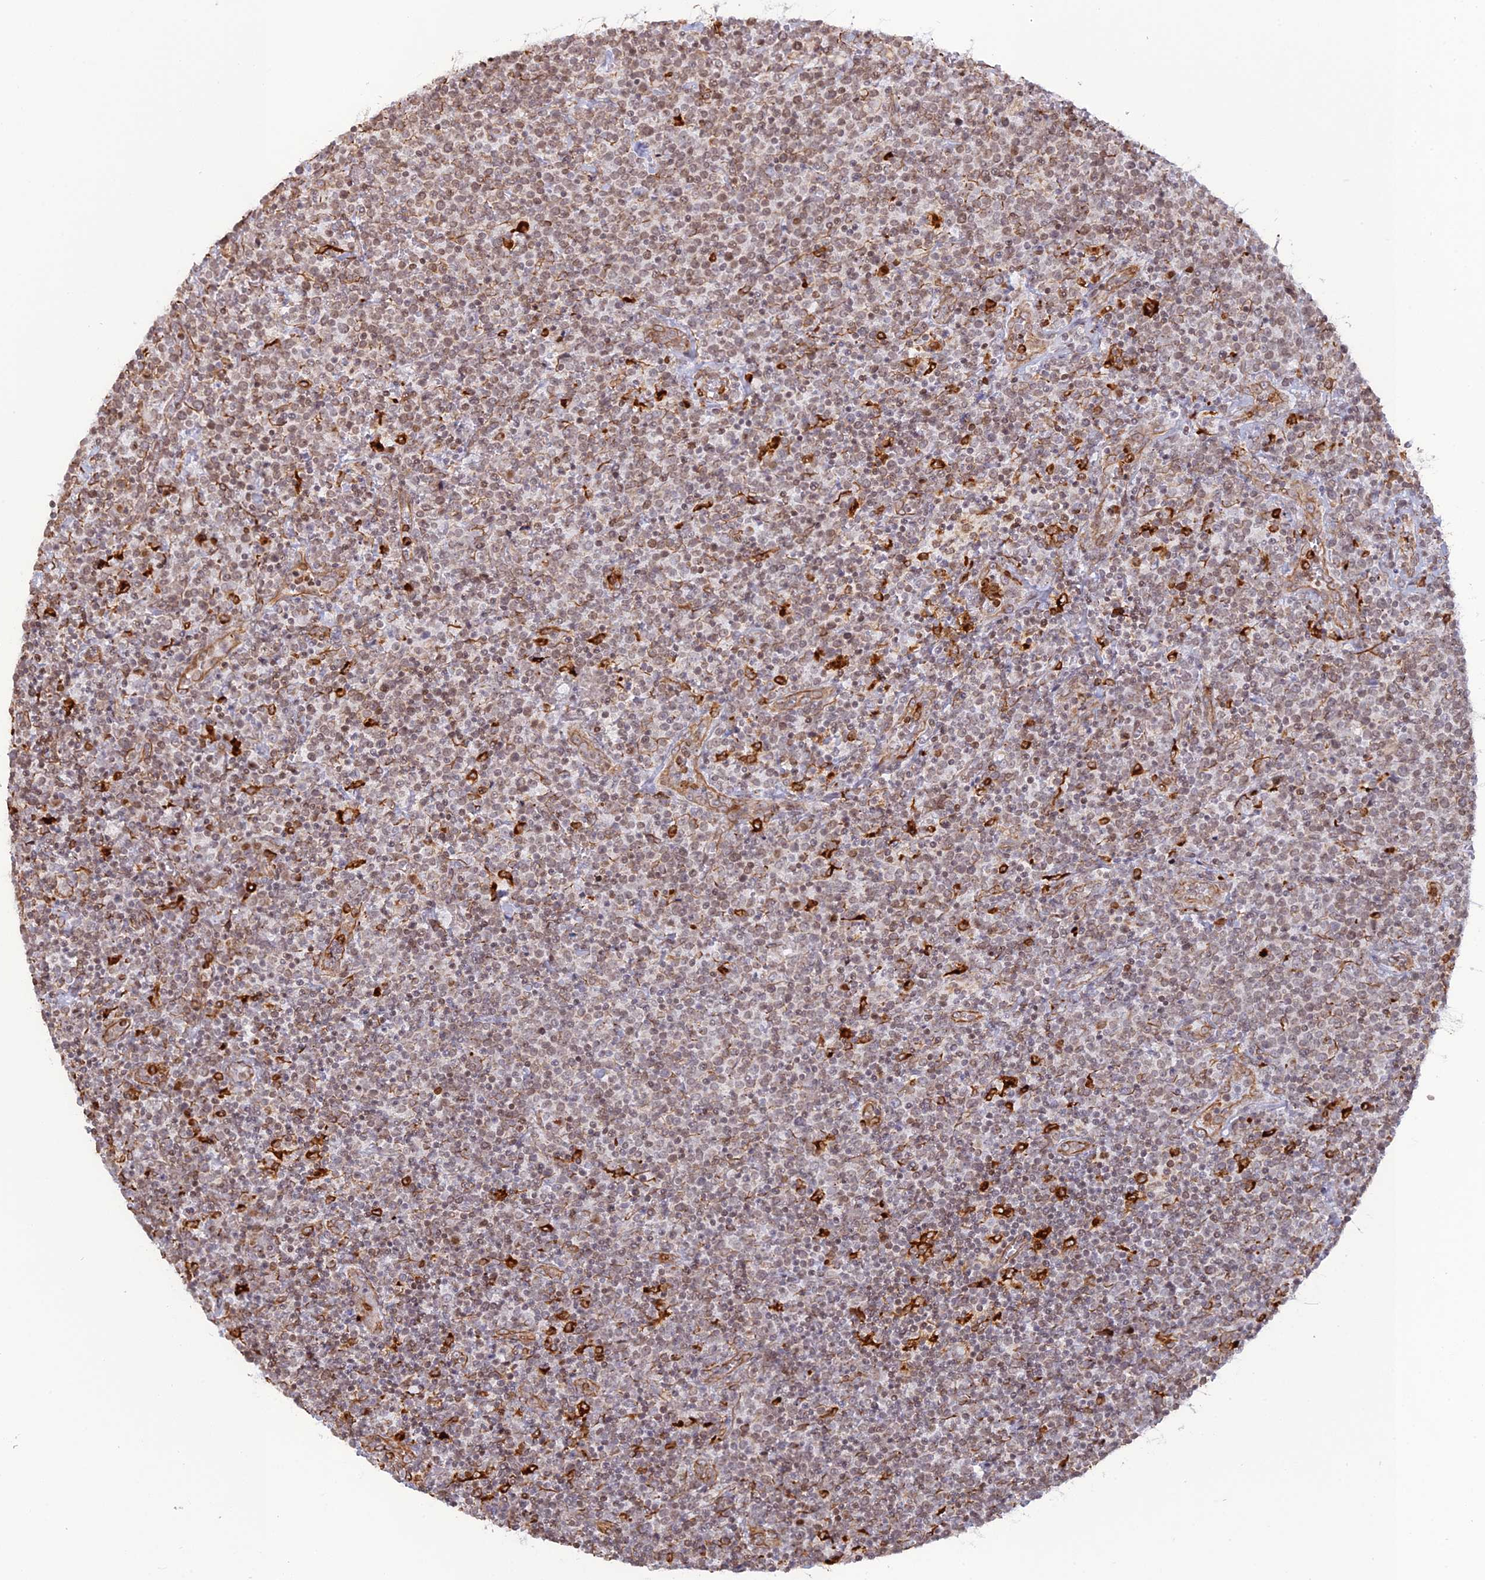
{"staining": {"intensity": "weak", "quantity": ">75%", "location": "nuclear"}, "tissue": "lymphoma", "cell_type": "Tumor cells", "image_type": "cancer", "snomed": [{"axis": "morphology", "description": "Malignant lymphoma, non-Hodgkin's type, High grade"}, {"axis": "topography", "description": "Lymph node"}], "caption": "Immunohistochemistry photomicrograph of neoplastic tissue: human malignant lymphoma, non-Hodgkin's type (high-grade) stained using immunohistochemistry displays low levels of weak protein expression localized specifically in the nuclear of tumor cells, appearing as a nuclear brown color.", "gene": "APOBR", "patient": {"sex": "male", "age": 61}}